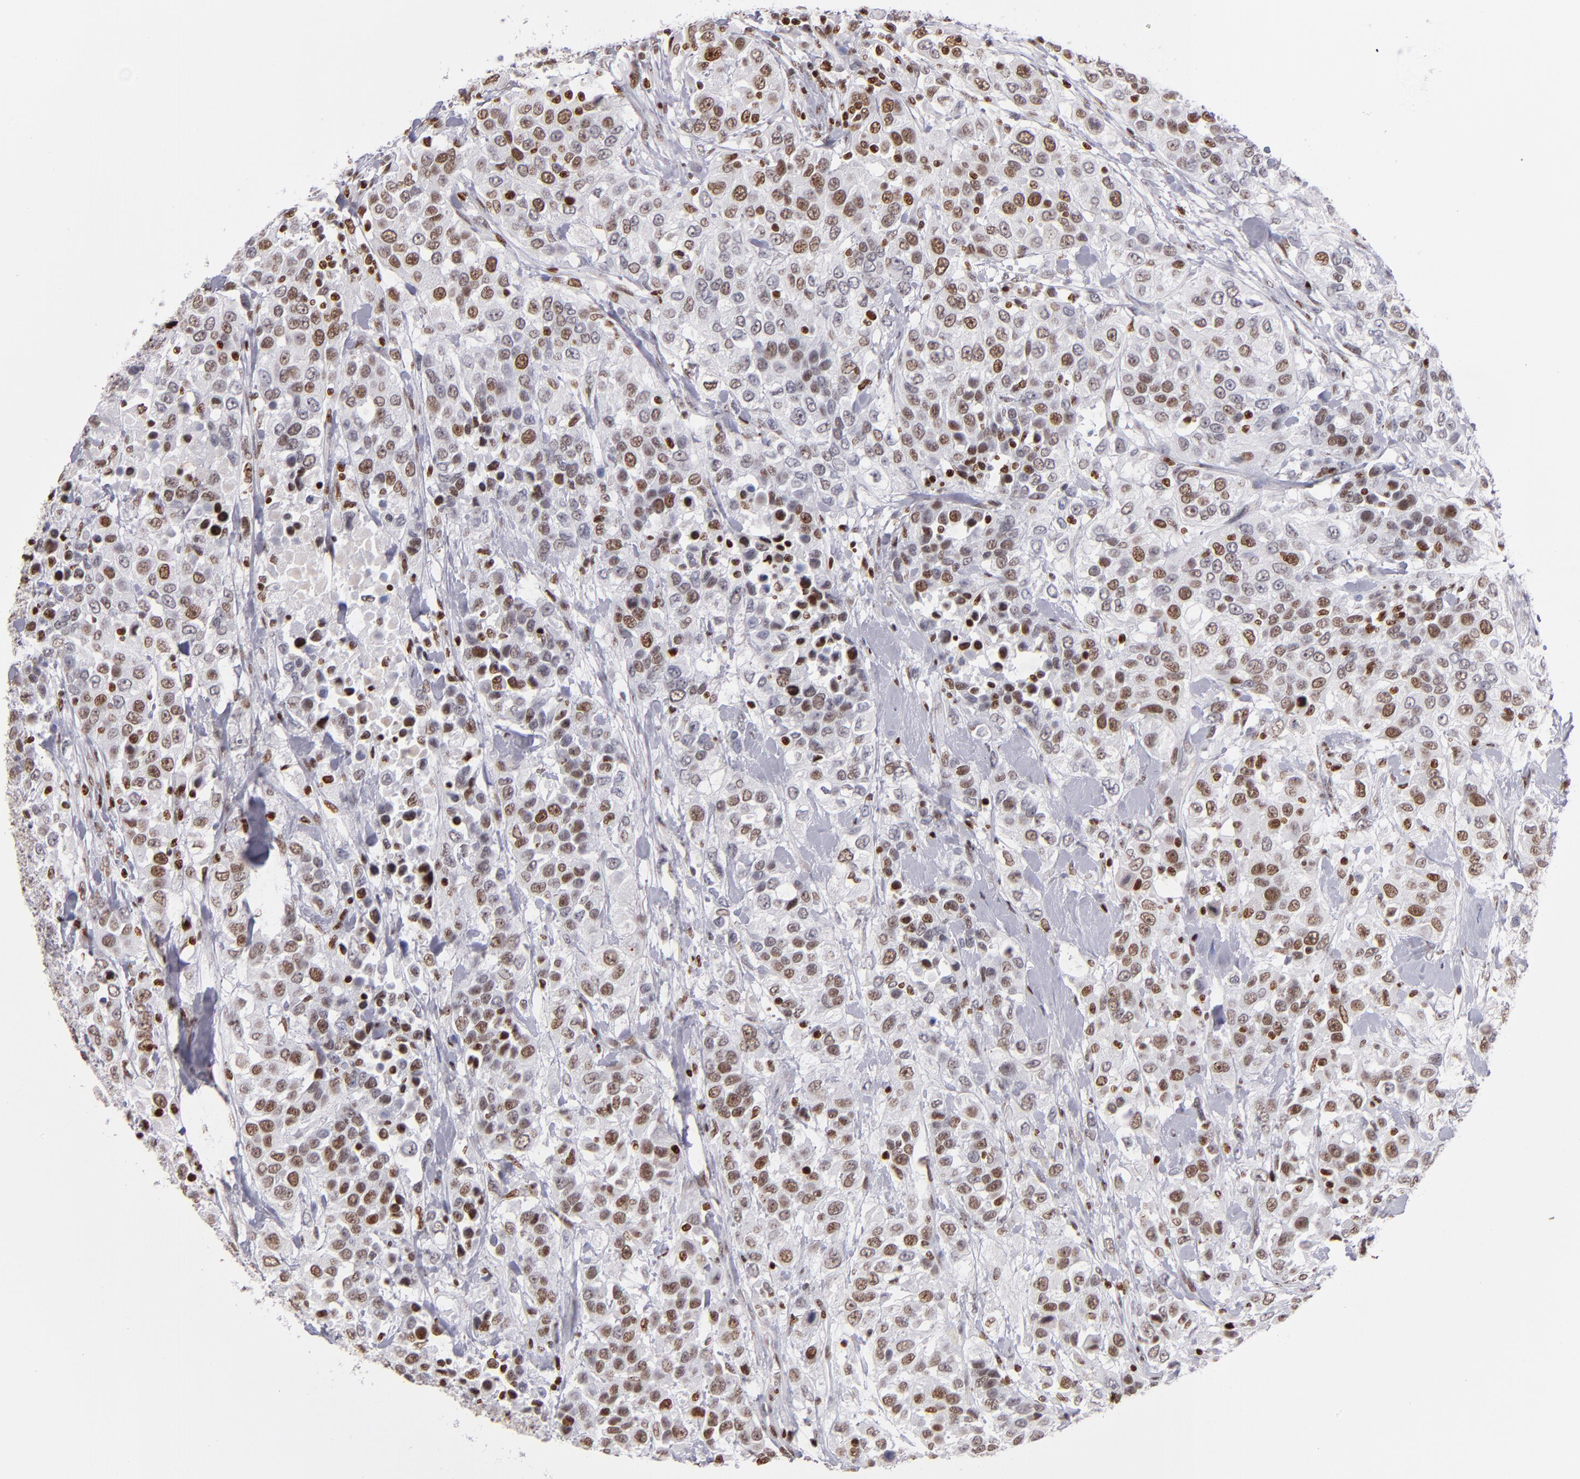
{"staining": {"intensity": "moderate", "quantity": "25%-75%", "location": "nuclear"}, "tissue": "urothelial cancer", "cell_type": "Tumor cells", "image_type": "cancer", "snomed": [{"axis": "morphology", "description": "Urothelial carcinoma, High grade"}, {"axis": "topography", "description": "Urinary bladder"}], "caption": "DAB immunohistochemical staining of urothelial carcinoma (high-grade) reveals moderate nuclear protein positivity in approximately 25%-75% of tumor cells.", "gene": "POLA1", "patient": {"sex": "female", "age": 80}}